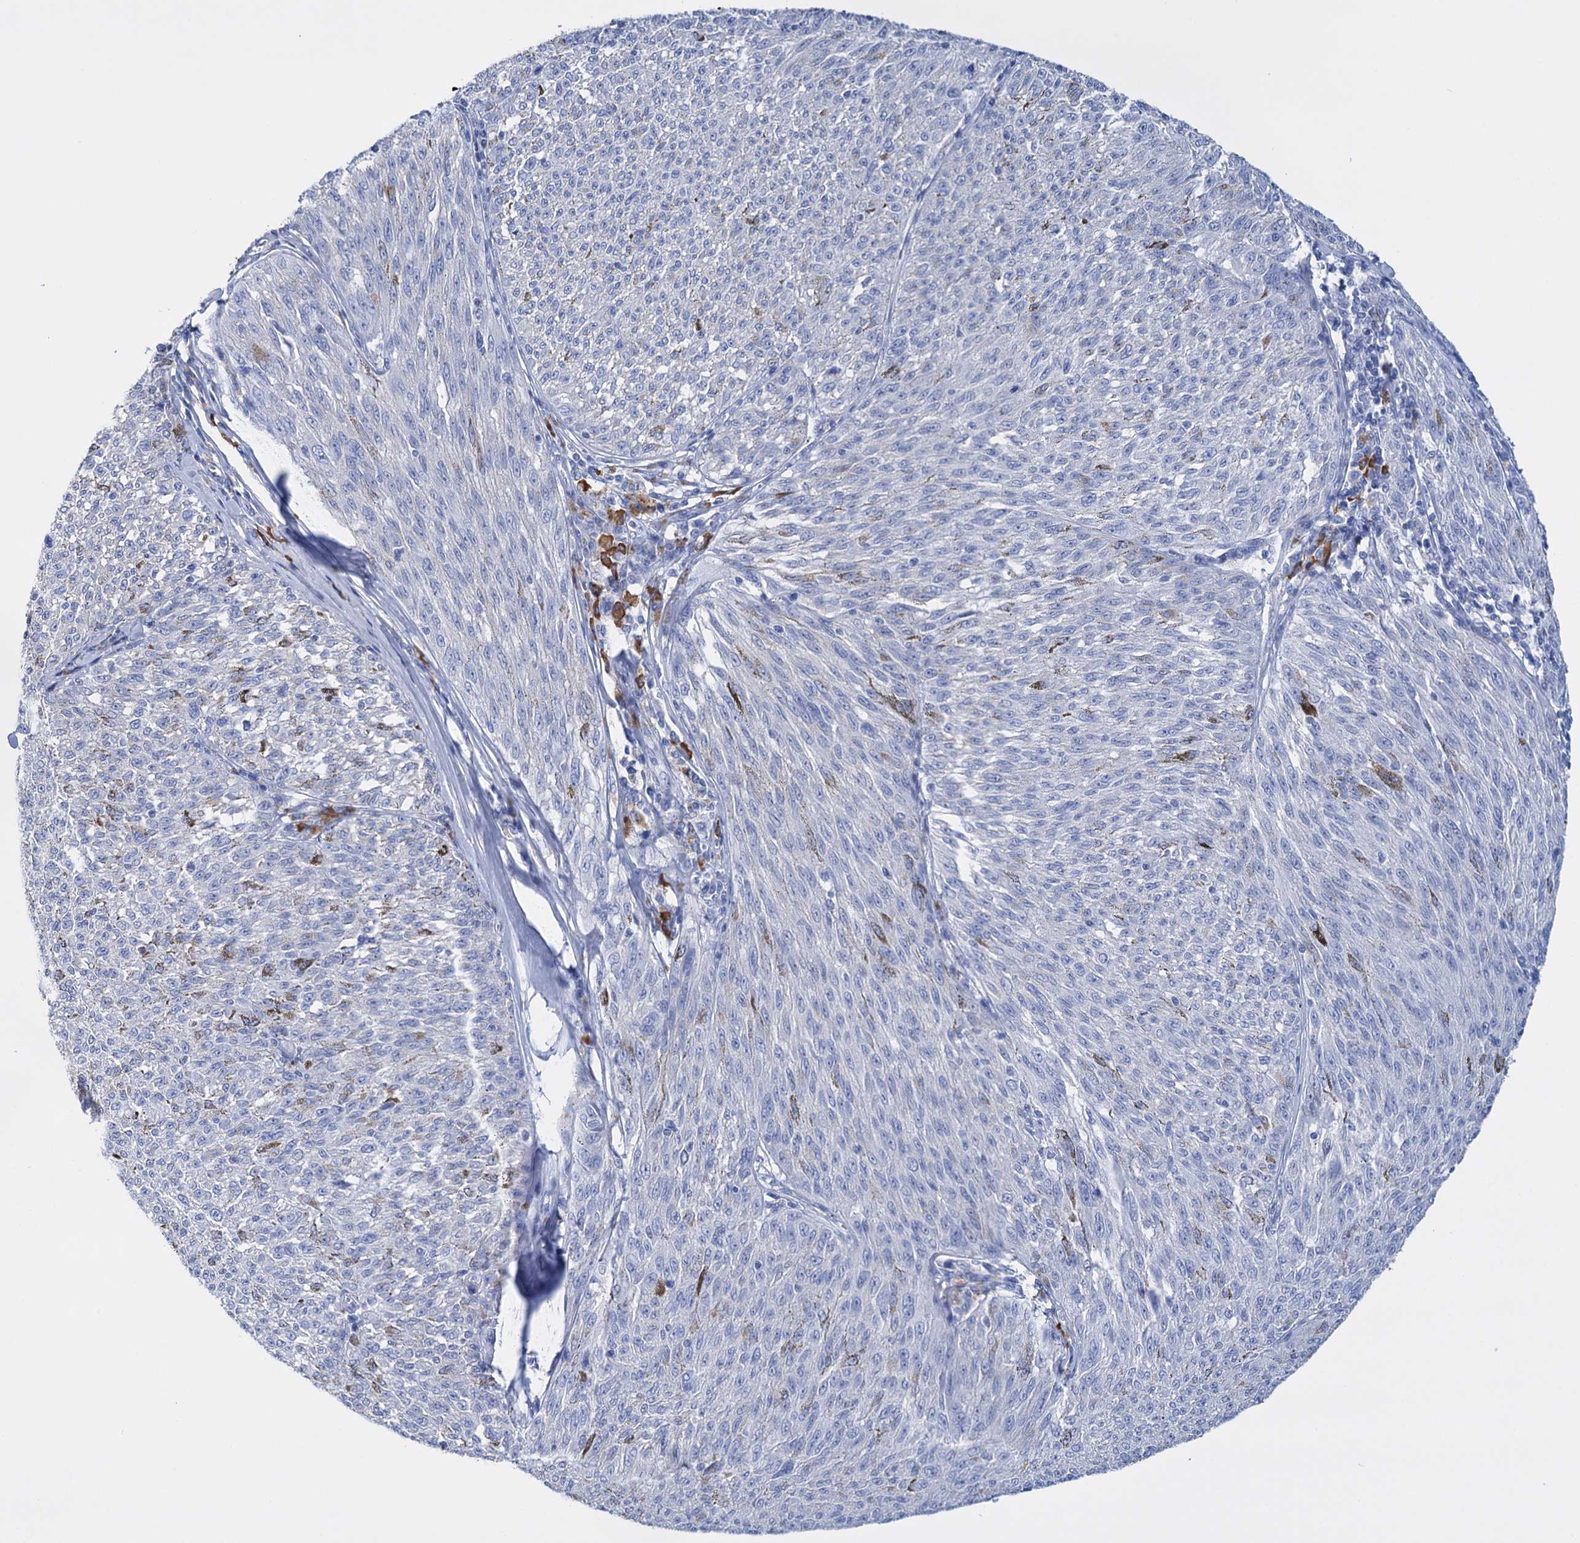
{"staining": {"intensity": "negative", "quantity": "none", "location": "none"}, "tissue": "melanoma", "cell_type": "Tumor cells", "image_type": "cancer", "snomed": [{"axis": "morphology", "description": "Malignant melanoma, NOS"}, {"axis": "topography", "description": "Skin"}], "caption": "IHC photomicrograph of human melanoma stained for a protein (brown), which displays no expression in tumor cells.", "gene": "FBXW12", "patient": {"sex": "female", "age": 72}}